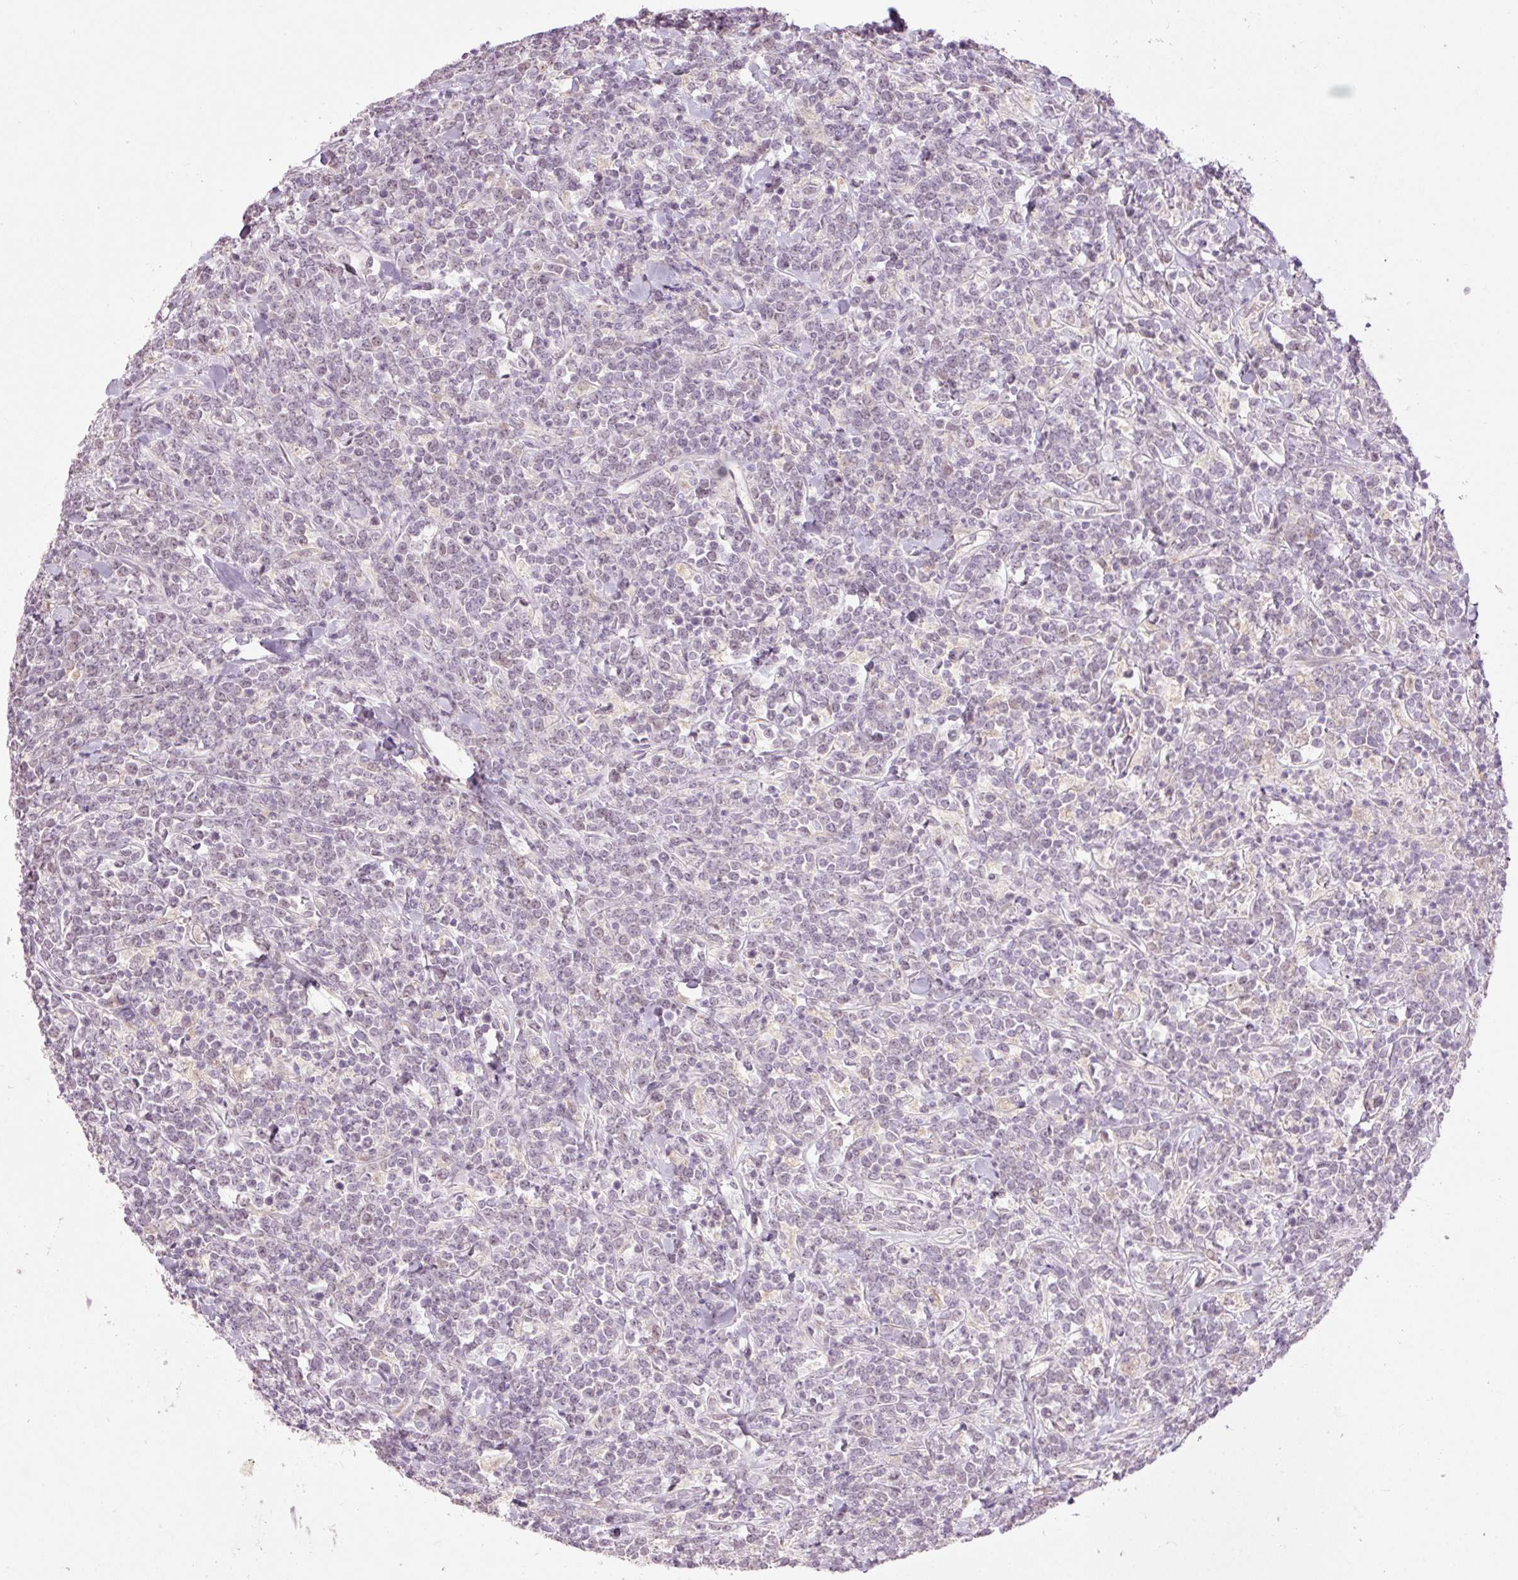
{"staining": {"intensity": "weak", "quantity": "<25%", "location": "nuclear"}, "tissue": "lymphoma", "cell_type": "Tumor cells", "image_type": "cancer", "snomed": [{"axis": "morphology", "description": "Malignant lymphoma, non-Hodgkin's type, High grade"}, {"axis": "topography", "description": "Small intestine"}, {"axis": "topography", "description": "Colon"}], "caption": "This is a photomicrograph of IHC staining of lymphoma, which shows no staining in tumor cells.", "gene": "LY6G6D", "patient": {"sex": "male", "age": 8}}